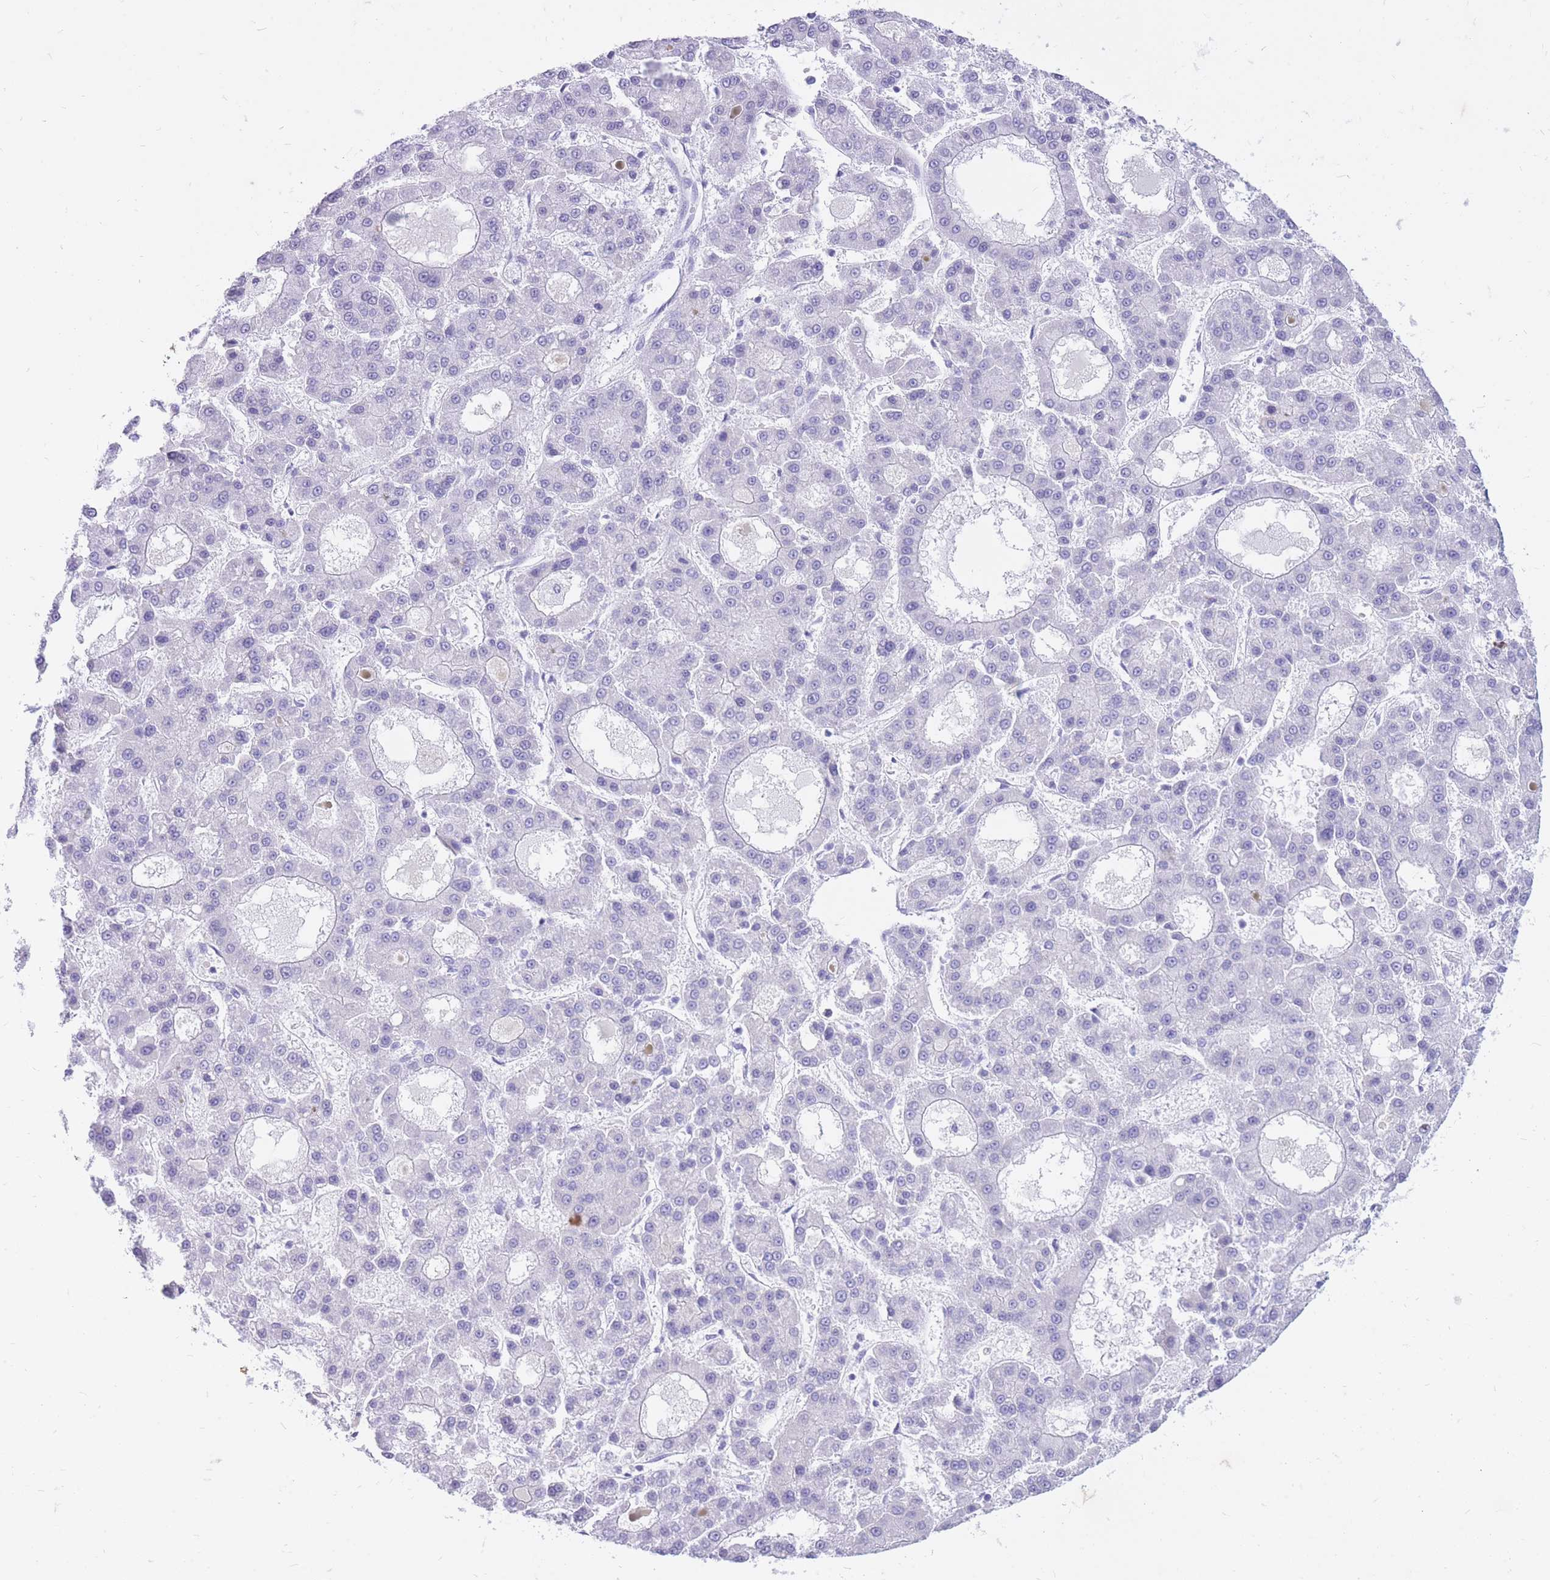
{"staining": {"intensity": "negative", "quantity": "none", "location": "none"}, "tissue": "liver cancer", "cell_type": "Tumor cells", "image_type": "cancer", "snomed": [{"axis": "morphology", "description": "Carcinoma, Hepatocellular, NOS"}, {"axis": "topography", "description": "Liver"}], "caption": "Immunohistochemistry histopathology image of neoplastic tissue: human liver hepatocellular carcinoma stained with DAB exhibits no significant protein positivity in tumor cells. (Stains: DAB immunohistochemistry with hematoxylin counter stain, Microscopy: brightfield microscopy at high magnification).", "gene": "ZFP37", "patient": {"sex": "male", "age": 70}}